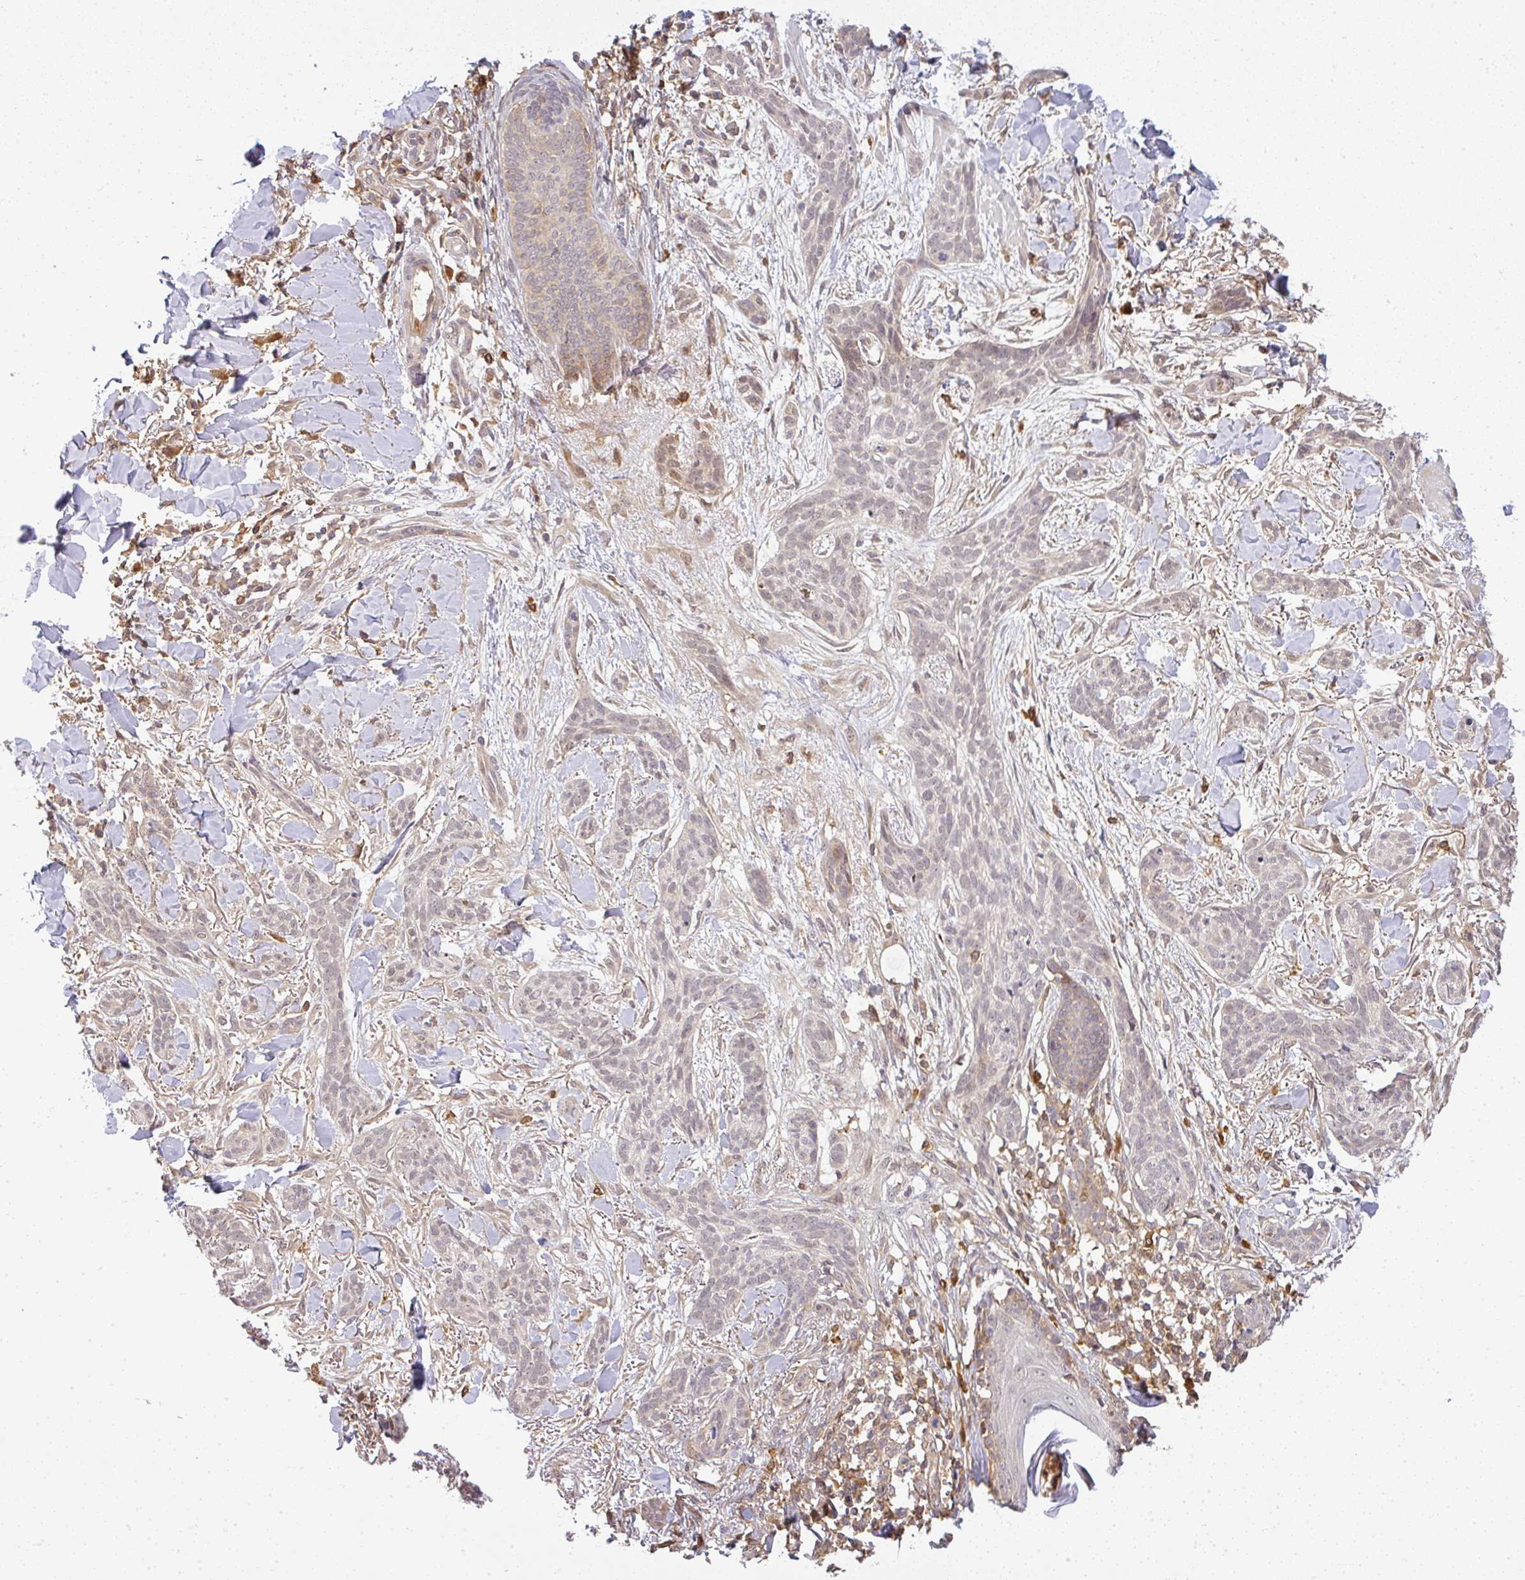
{"staining": {"intensity": "negative", "quantity": "none", "location": "none"}, "tissue": "skin cancer", "cell_type": "Tumor cells", "image_type": "cancer", "snomed": [{"axis": "morphology", "description": "Basal cell carcinoma"}, {"axis": "topography", "description": "Skin"}], "caption": "Image shows no protein expression in tumor cells of skin cancer (basal cell carcinoma) tissue.", "gene": "FAM153A", "patient": {"sex": "male", "age": 52}}